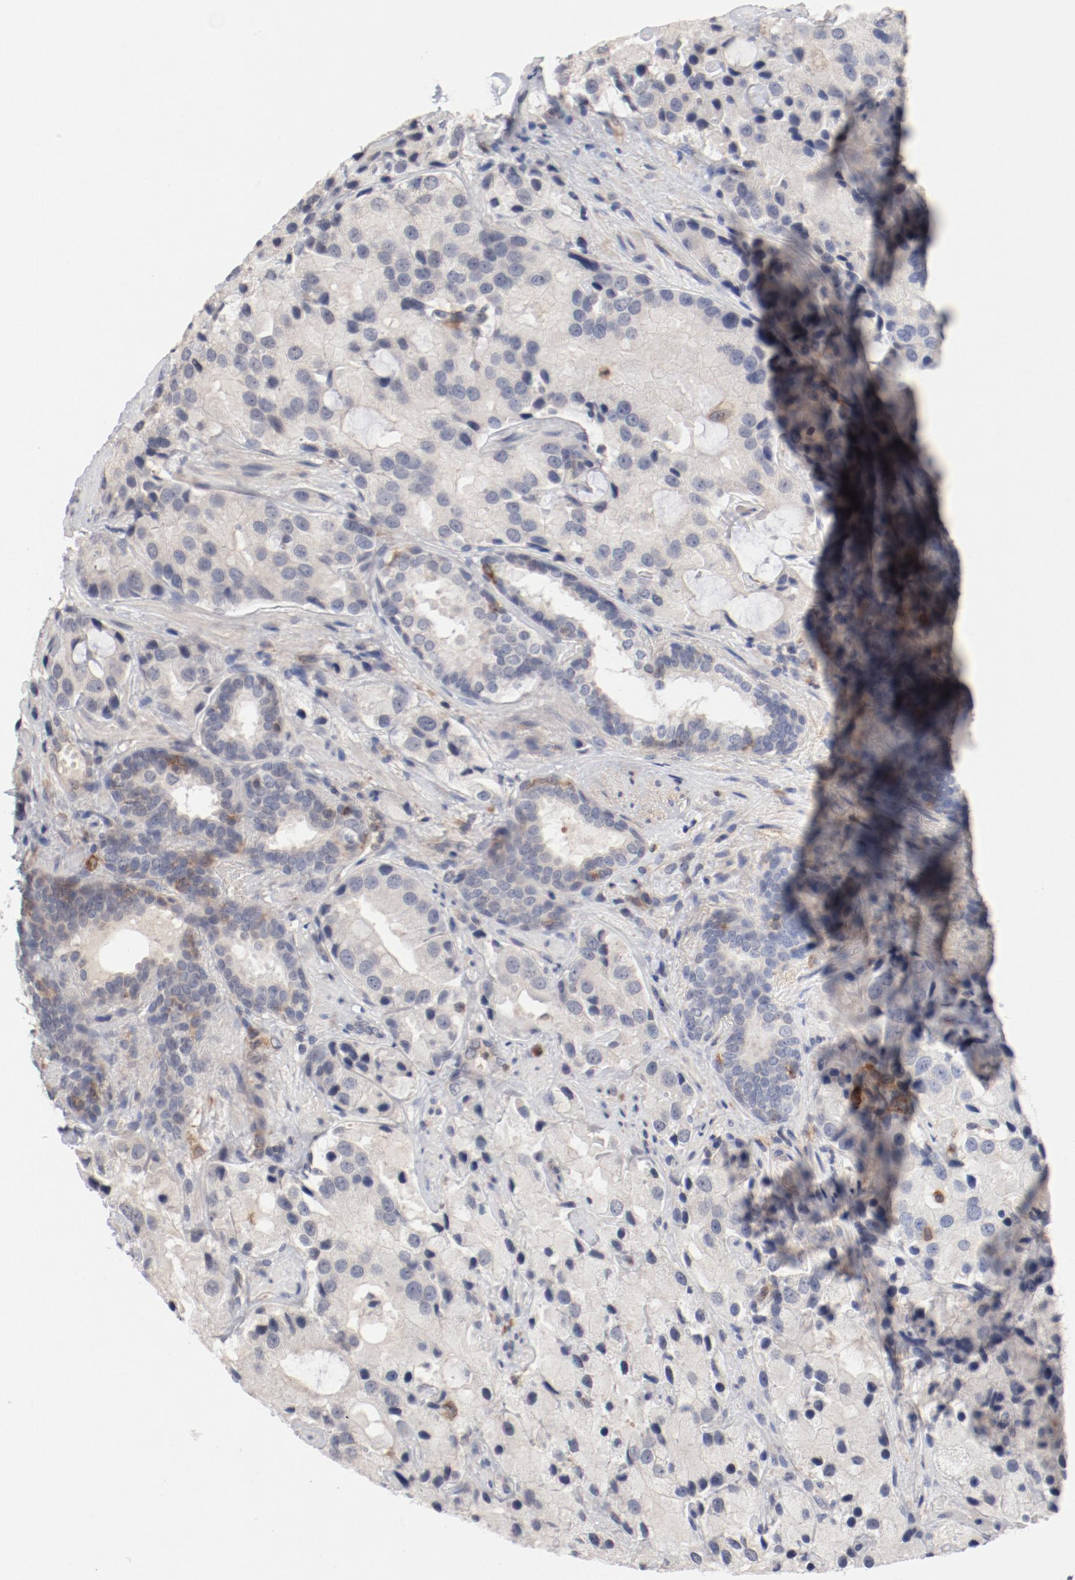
{"staining": {"intensity": "weak", "quantity": "<25%", "location": "cytoplasmic/membranous"}, "tissue": "prostate cancer", "cell_type": "Tumor cells", "image_type": "cancer", "snomed": [{"axis": "morphology", "description": "Adenocarcinoma, High grade"}, {"axis": "topography", "description": "Prostate"}], "caption": "This is a micrograph of immunohistochemistry staining of prostate cancer, which shows no expression in tumor cells. (DAB (3,3'-diaminobenzidine) immunohistochemistry, high magnification).", "gene": "CBL", "patient": {"sex": "male", "age": 70}}